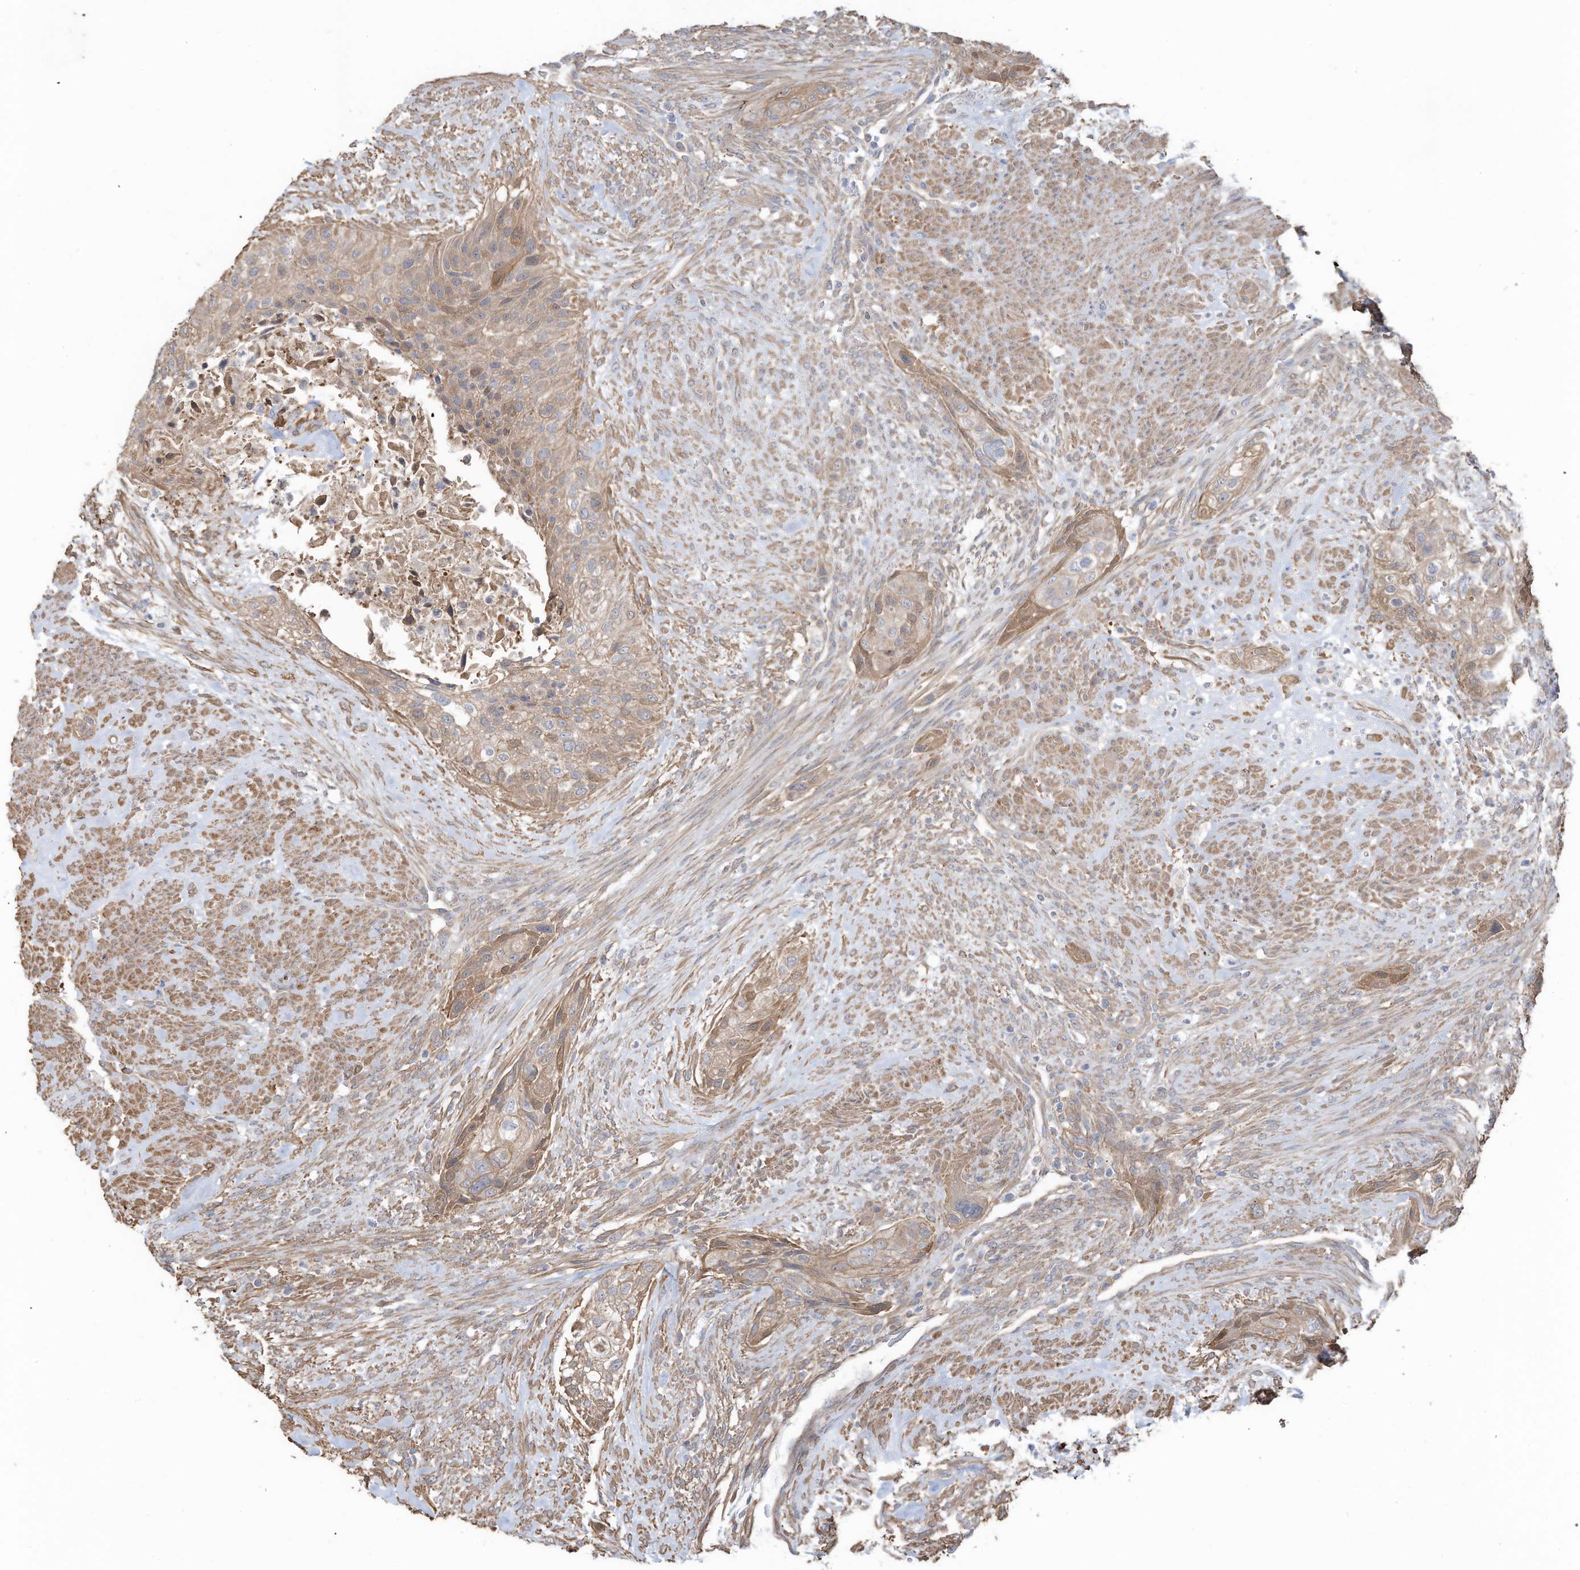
{"staining": {"intensity": "weak", "quantity": ">75%", "location": "cytoplasmic/membranous"}, "tissue": "urothelial cancer", "cell_type": "Tumor cells", "image_type": "cancer", "snomed": [{"axis": "morphology", "description": "Urothelial carcinoma, High grade"}, {"axis": "topography", "description": "Urinary bladder"}], "caption": "Urothelial carcinoma (high-grade) tissue reveals weak cytoplasmic/membranous positivity in approximately >75% of tumor cells", "gene": "SLC17A7", "patient": {"sex": "male", "age": 35}}